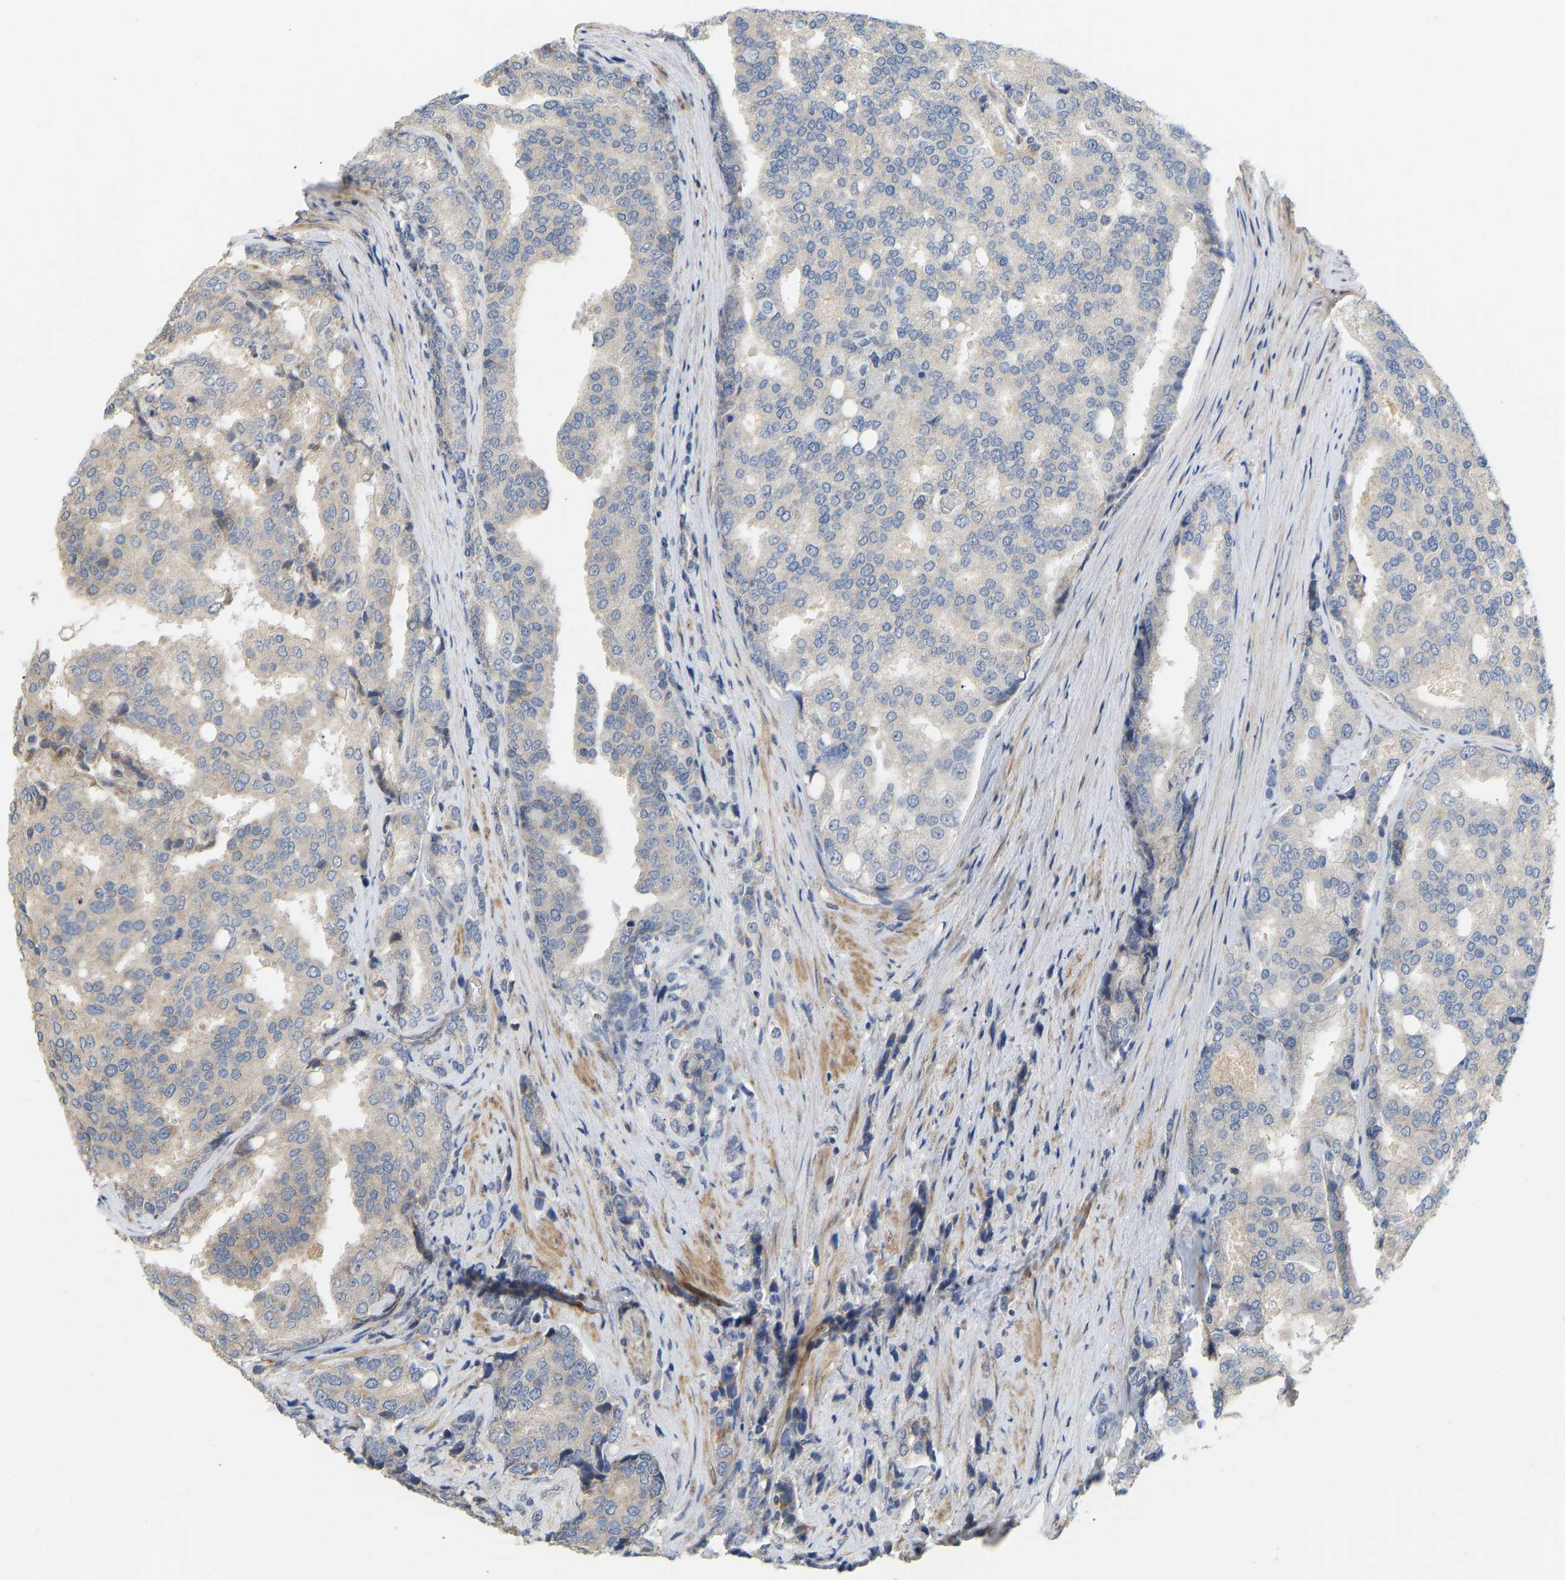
{"staining": {"intensity": "negative", "quantity": "none", "location": "none"}, "tissue": "prostate cancer", "cell_type": "Tumor cells", "image_type": "cancer", "snomed": [{"axis": "morphology", "description": "Adenocarcinoma, High grade"}, {"axis": "topography", "description": "Prostate"}], "caption": "Protein analysis of adenocarcinoma (high-grade) (prostate) shows no significant positivity in tumor cells.", "gene": "HACD2", "patient": {"sex": "male", "age": 50}}